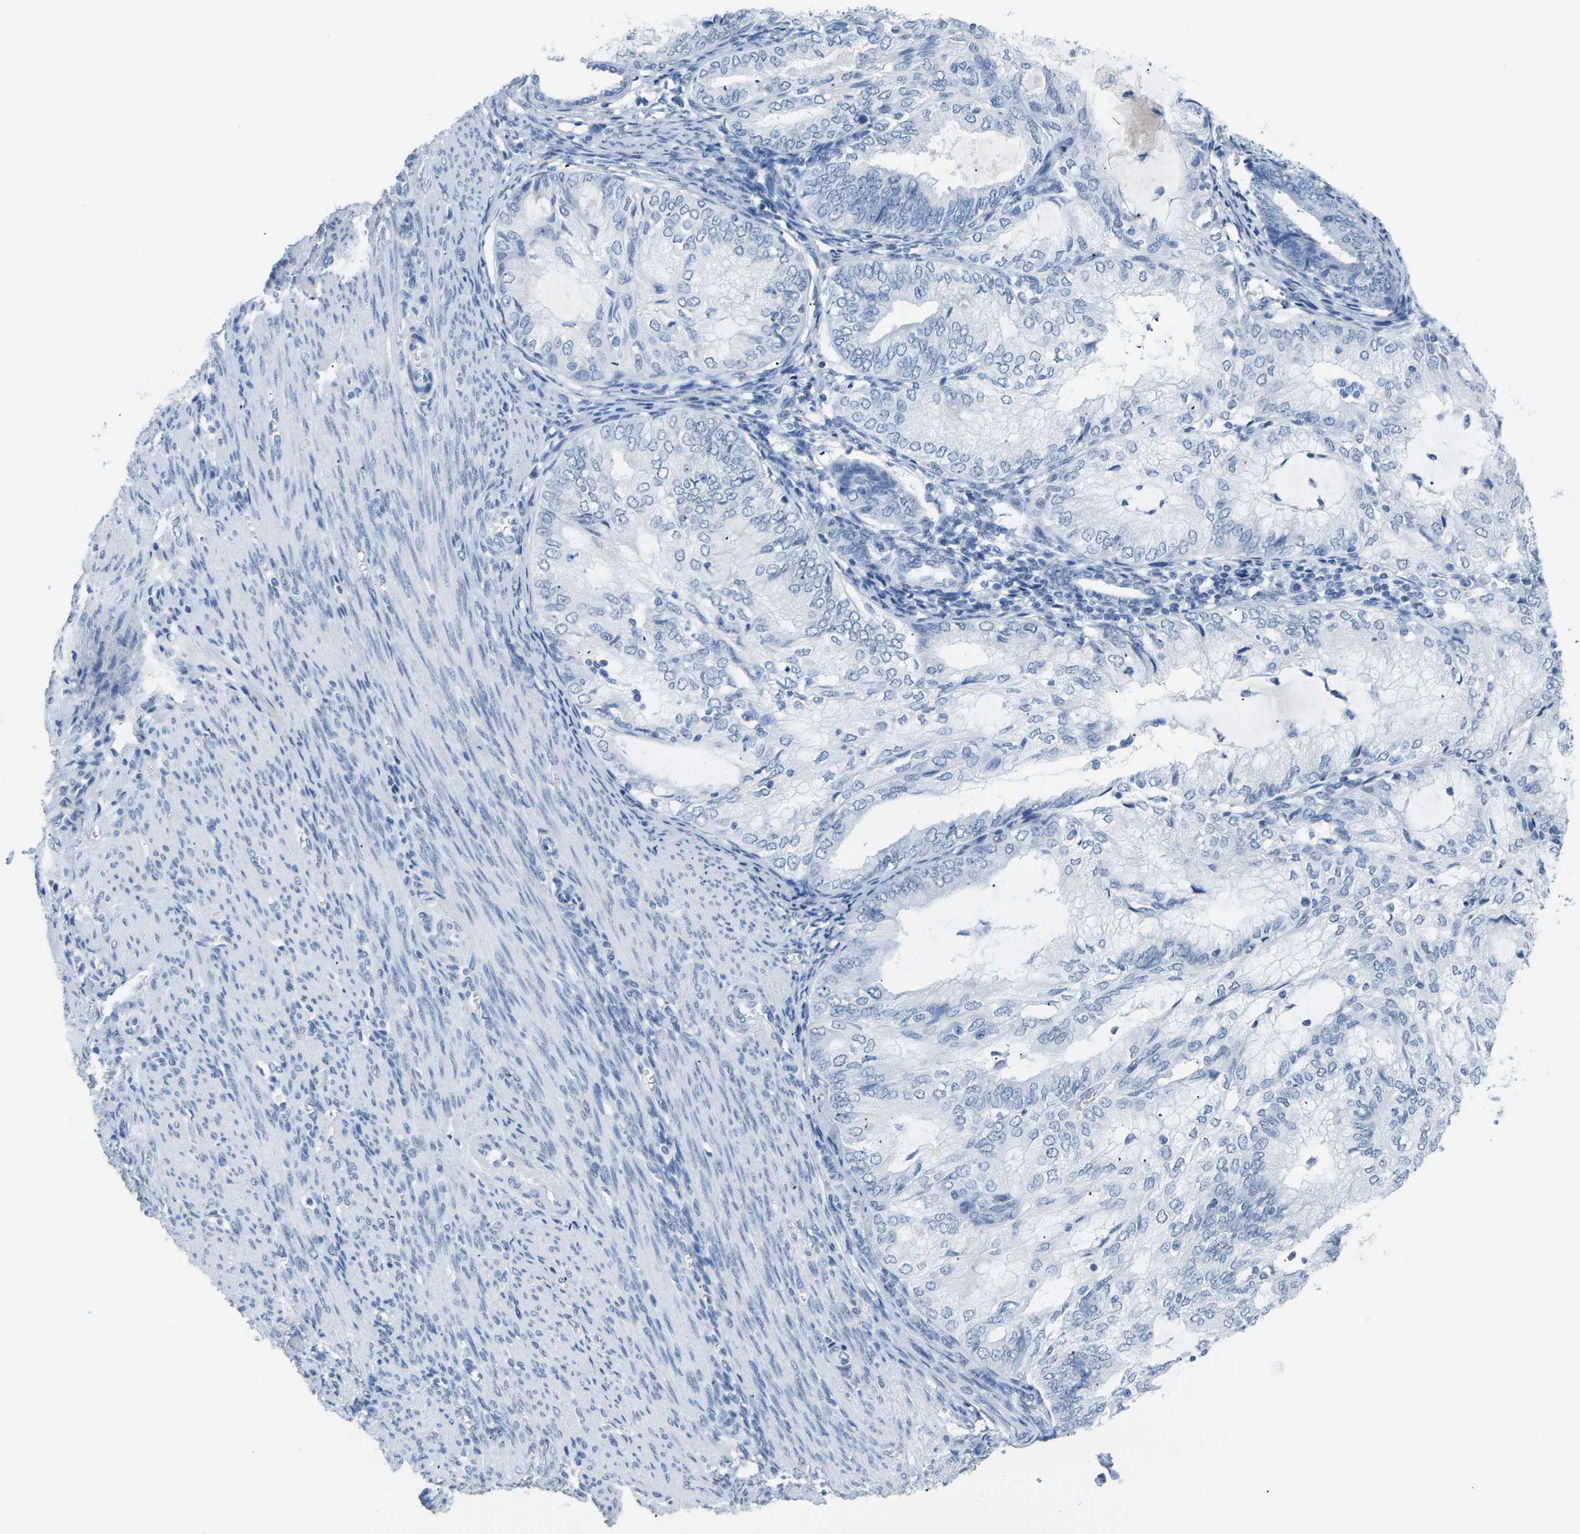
{"staining": {"intensity": "negative", "quantity": "none", "location": "none"}, "tissue": "endometrial cancer", "cell_type": "Tumor cells", "image_type": "cancer", "snomed": [{"axis": "morphology", "description": "Adenocarcinoma, NOS"}, {"axis": "topography", "description": "Endometrium"}], "caption": "This is an immunohistochemistry histopathology image of human endometrial adenocarcinoma. There is no positivity in tumor cells.", "gene": "CTAG1A", "patient": {"sex": "female", "age": 81}}